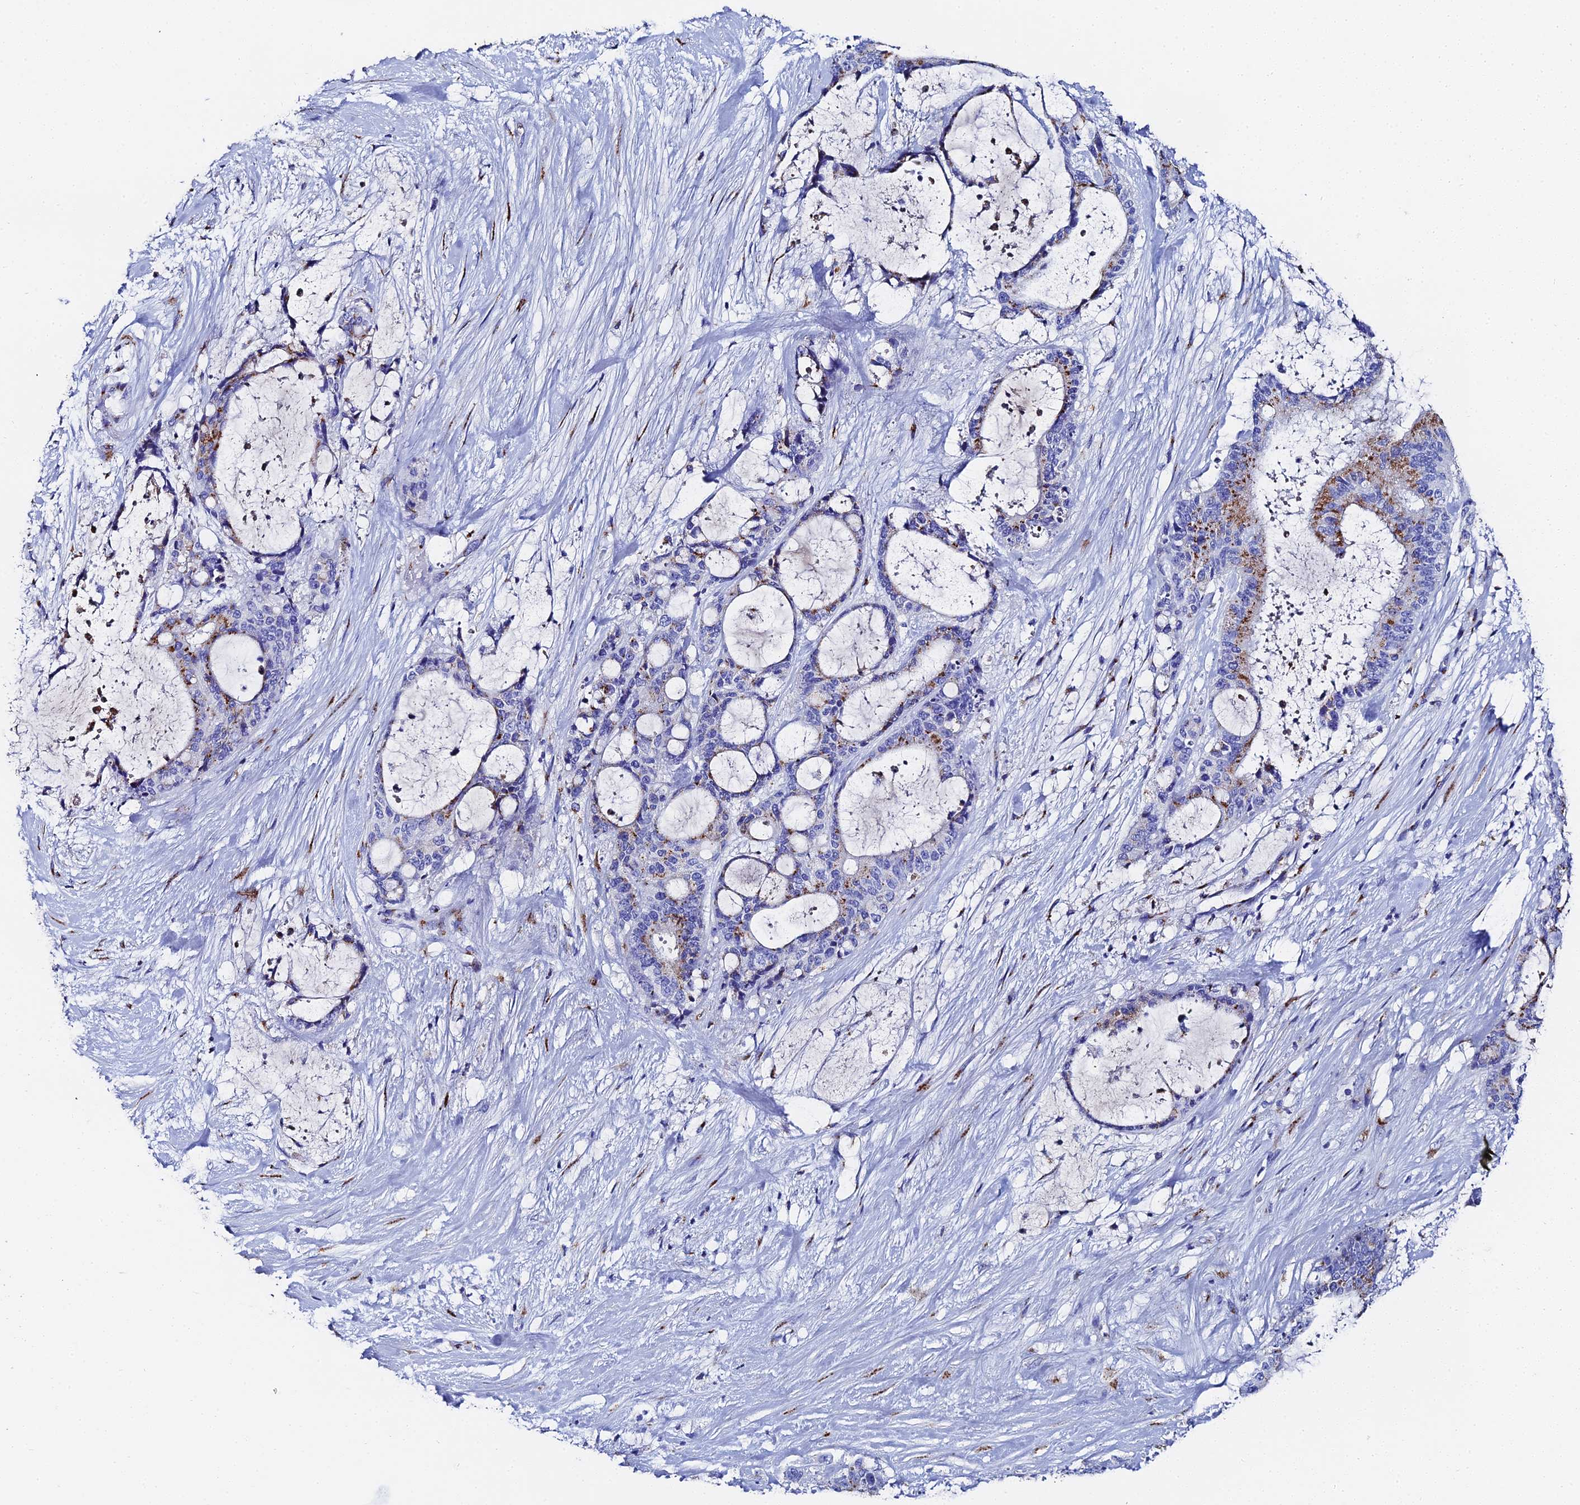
{"staining": {"intensity": "moderate", "quantity": "<25%", "location": "cytoplasmic/membranous"}, "tissue": "liver cancer", "cell_type": "Tumor cells", "image_type": "cancer", "snomed": [{"axis": "morphology", "description": "Normal tissue, NOS"}, {"axis": "morphology", "description": "Cholangiocarcinoma"}, {"axis": "topography", "description": "Liver"}, {"axis": "topography", "description": "Peripheral nerve tissue"}], "caption": "Immunohistochemistry (IHC) histopathology image of neoplastic tissue: human liver cholangiocarcinoma stained using immunohistochemistry shows low levels of moderate protein expression localized specifically in the cytoplasmic/membranous of tumor cells, appearing as a cytoplasmic/membranous brown color.", "gene": "ENSG00000268674", "patient": {"sex": "female", "age": 73}}